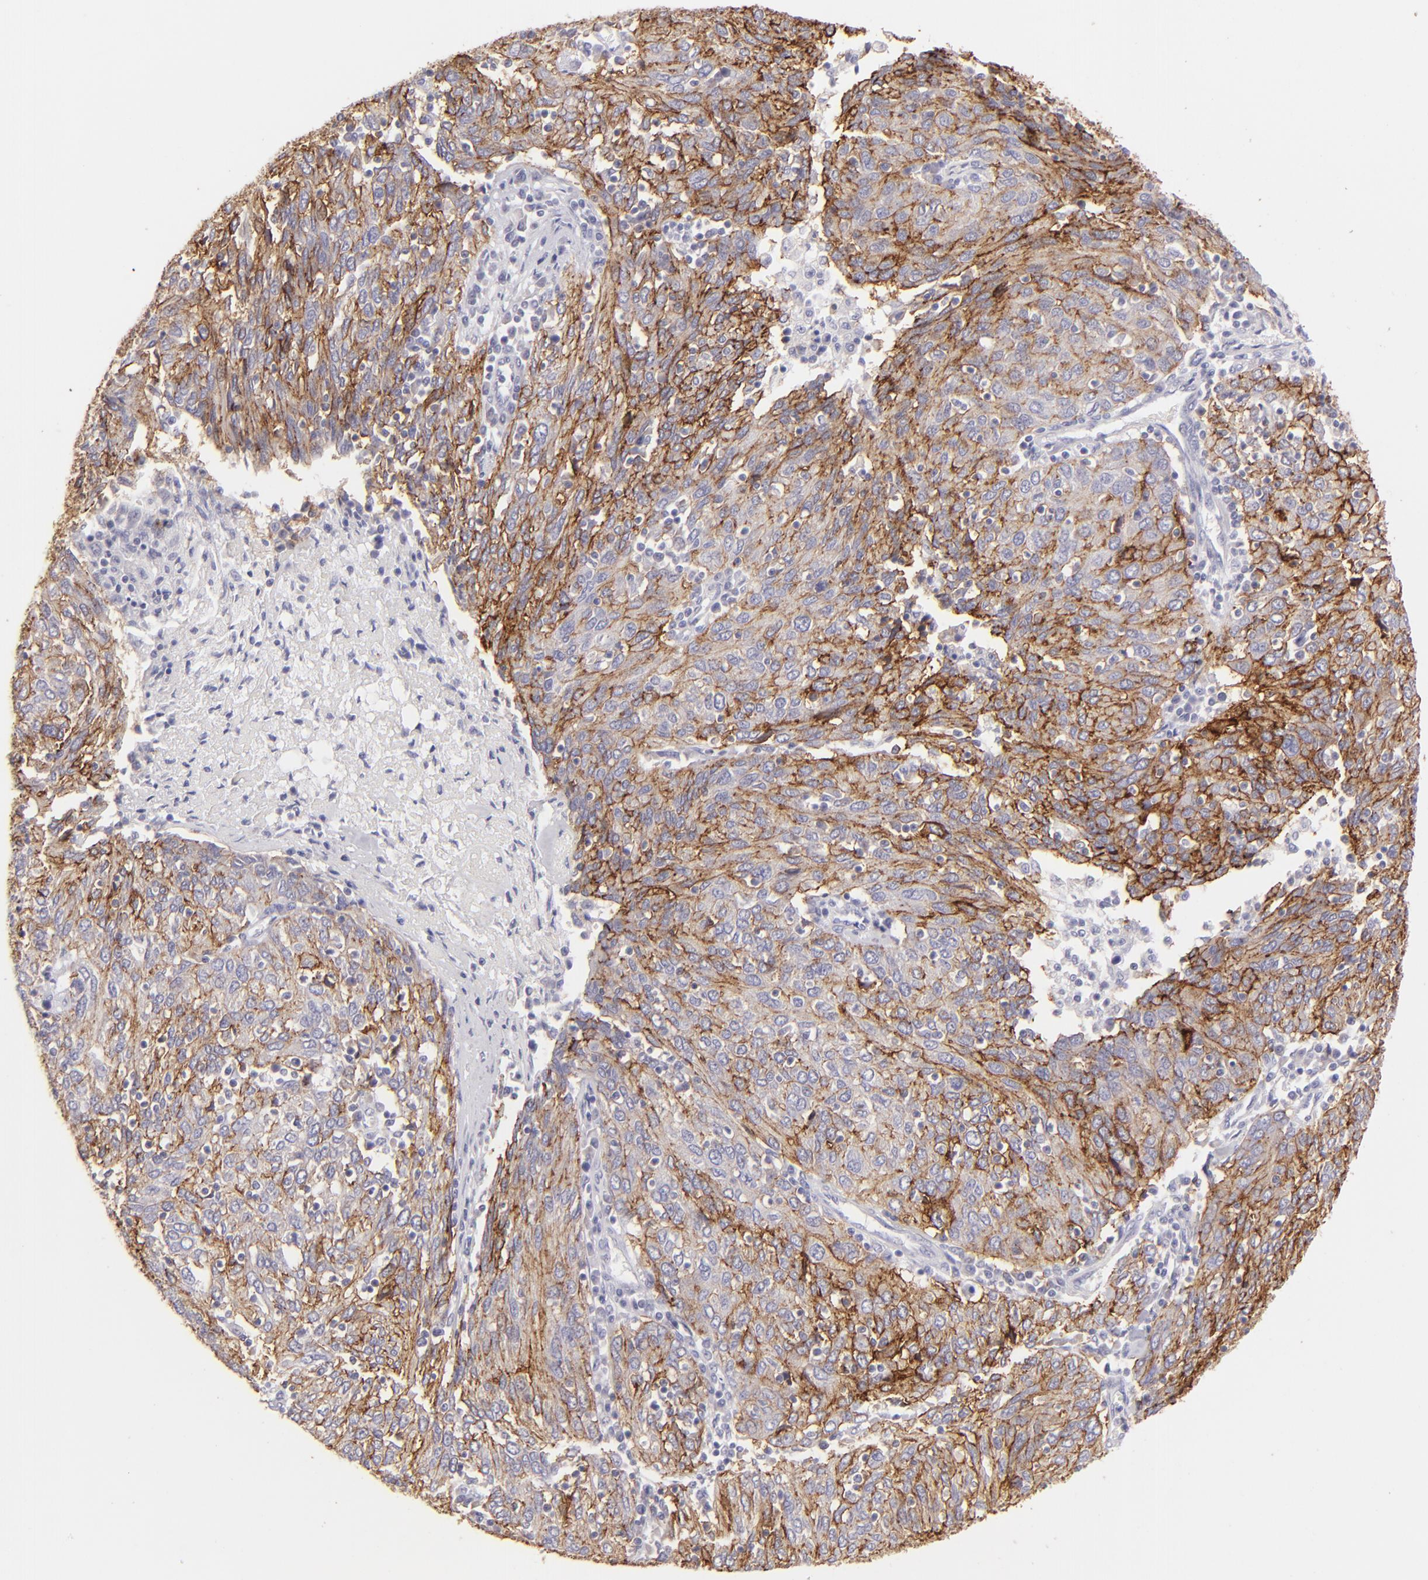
{"staining": {"intensity": "moderate", "quantity": ">75%", "location": "cytoplasmic/membranous"}, "tissue": "ovarian cancer", "cell_type": "Tumor cells", "image_type": "cancer", "snomed": [{"axis": "morphology", "description": "Carcinoma, endometroid"}, {"axis": "topography", "description": "Ovary"}], "caption": "Immunohistochemistry (IHC) micrograph of neoplastic tissue: human endometroid carcinoma (ovarian) stained using IHC exhibits medium levels of moderate protein expression localized specifically in the cytoplasmic/membranous of tumor cells, appearing as a cytoplasmic/membranous brown color.", "gene": "CLDN4", "patient": {"sex": "female", "age": 50}}